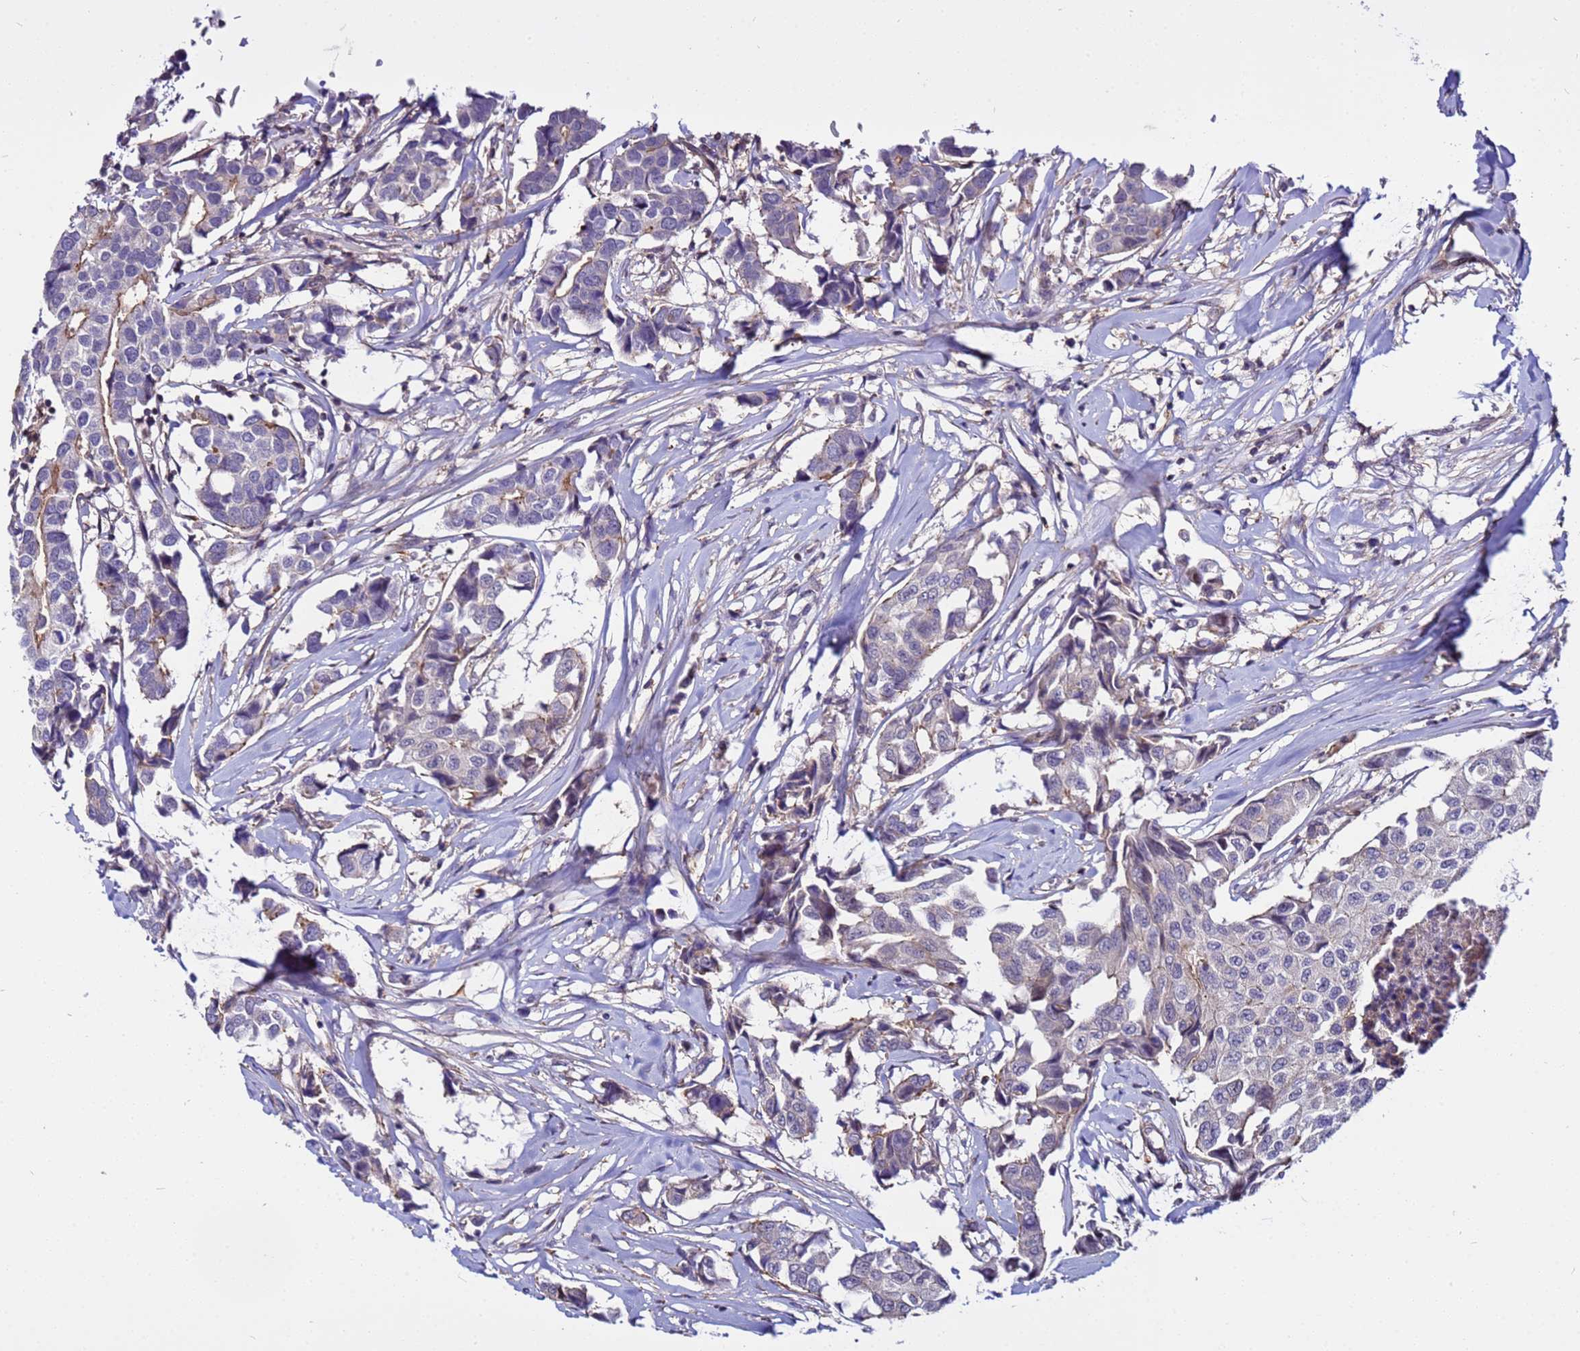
{"staining": {"intensity": "negative", "quantity": "none", "location": "none"}, "tissue": "breast cancer", "cell_type": "Tumor cells", "image_type": "cancer", "snomed": [{"axis": "morphology", "description": "Duct carcinoma"}, {"axis": "topography", "description": "Breast"}], "caption": "DAB (3,3'-diaminobenzidine) immunohistochemical staining of infiltrating ductal carcinoma (breast) demonstrates no significant staining in tumor cells.", "gene": "STK38", "patient": {"sex": "female", "age": 80}}